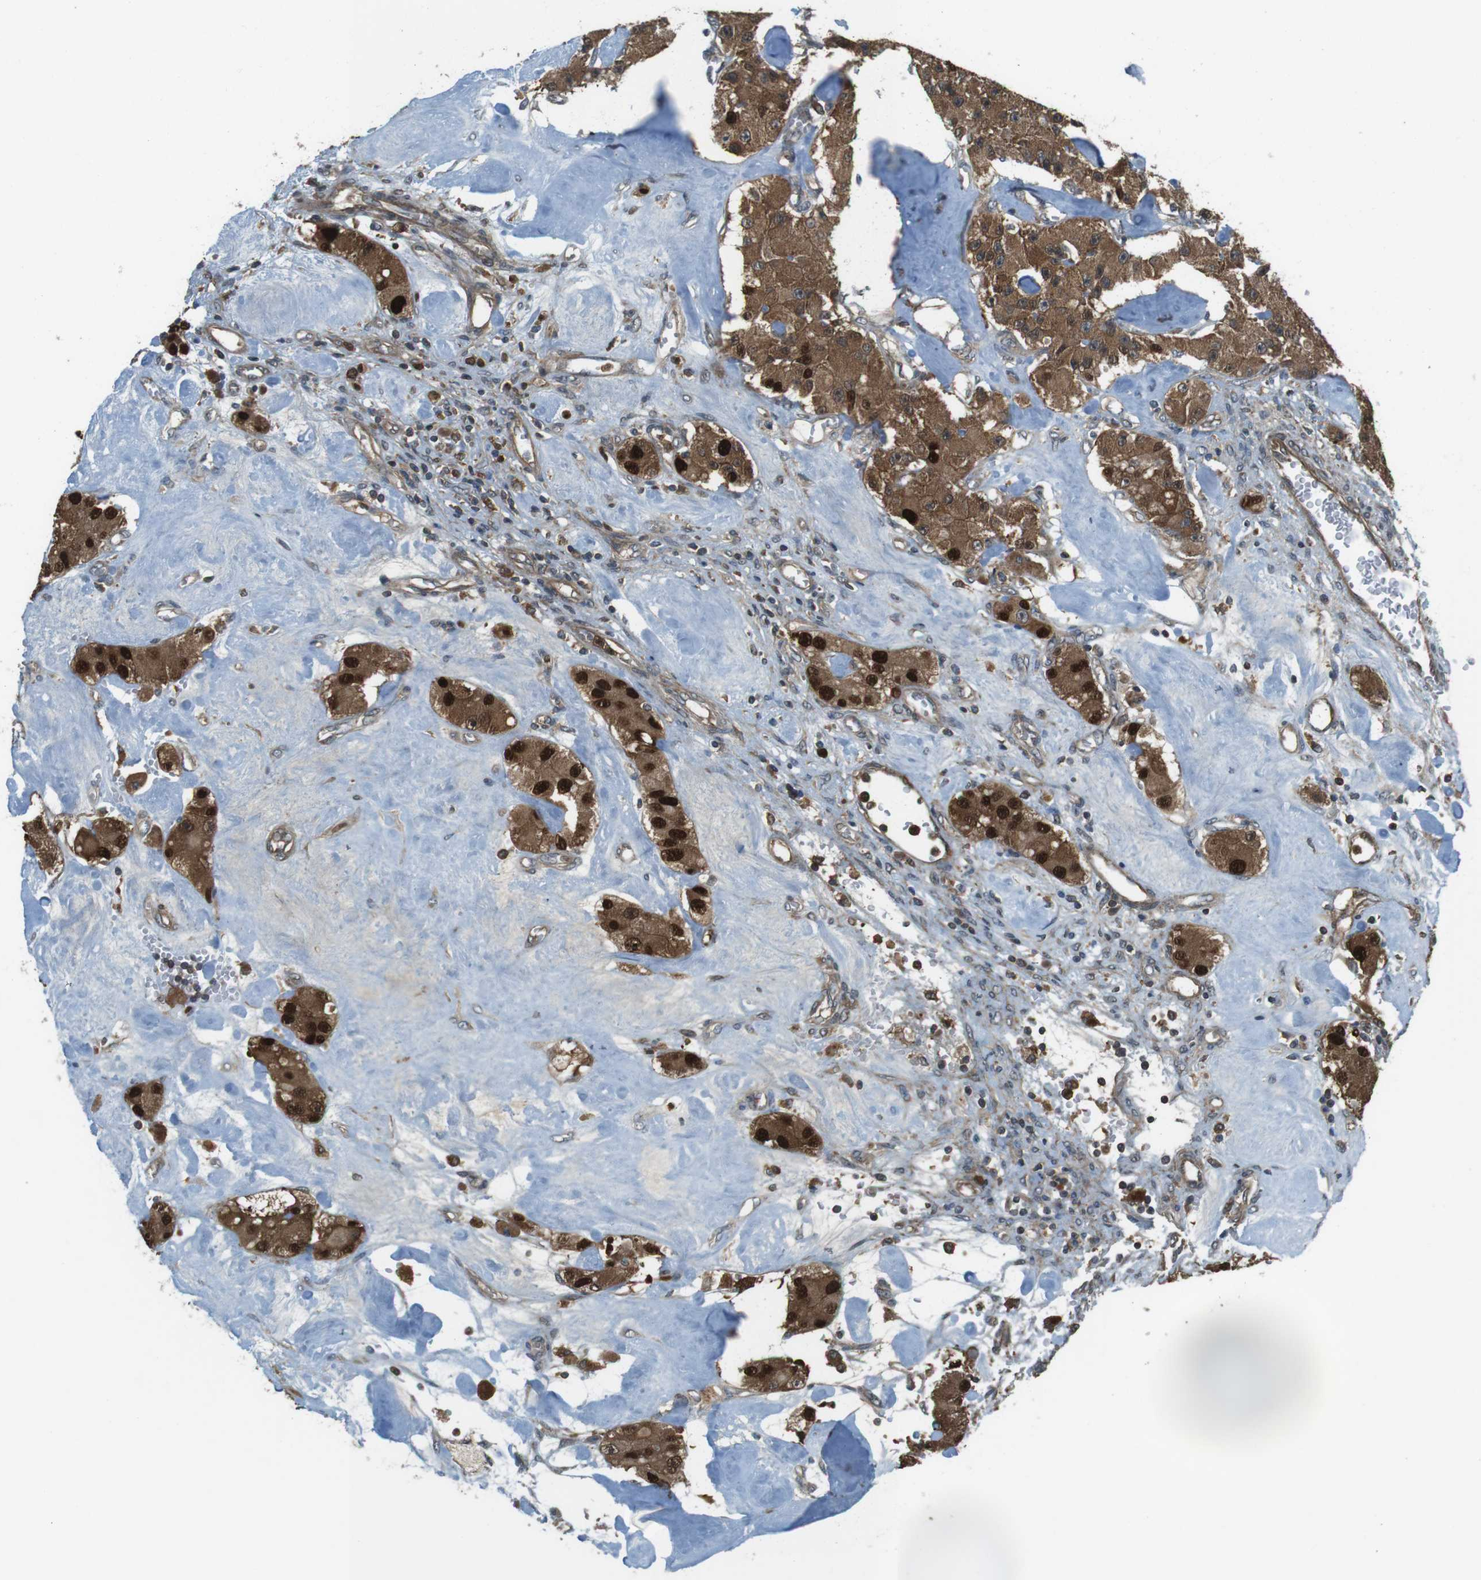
{"staining": {"intensity": "strong", "quantity": ">75%", "location": "cytoplasmic/membranous,nuclear"}, "tissue": "carcinoid", "cell_type": "Tumor cells", "image_type": "cancer", "snomed": [{"axis": "morphology", "description": "Carcinoid, malignant, NOS"}, {"axis": "topography", "description": "Pancreas"}], "caption": "This is a micrograph of immunohistochemistry staining of malignant carcinoid, which shows strong staining in the cytoplasmic/membranous and nuclear of tumor cells.", "gene": "LRRC3B", "patient": {"sex": "male", "age": 41}}